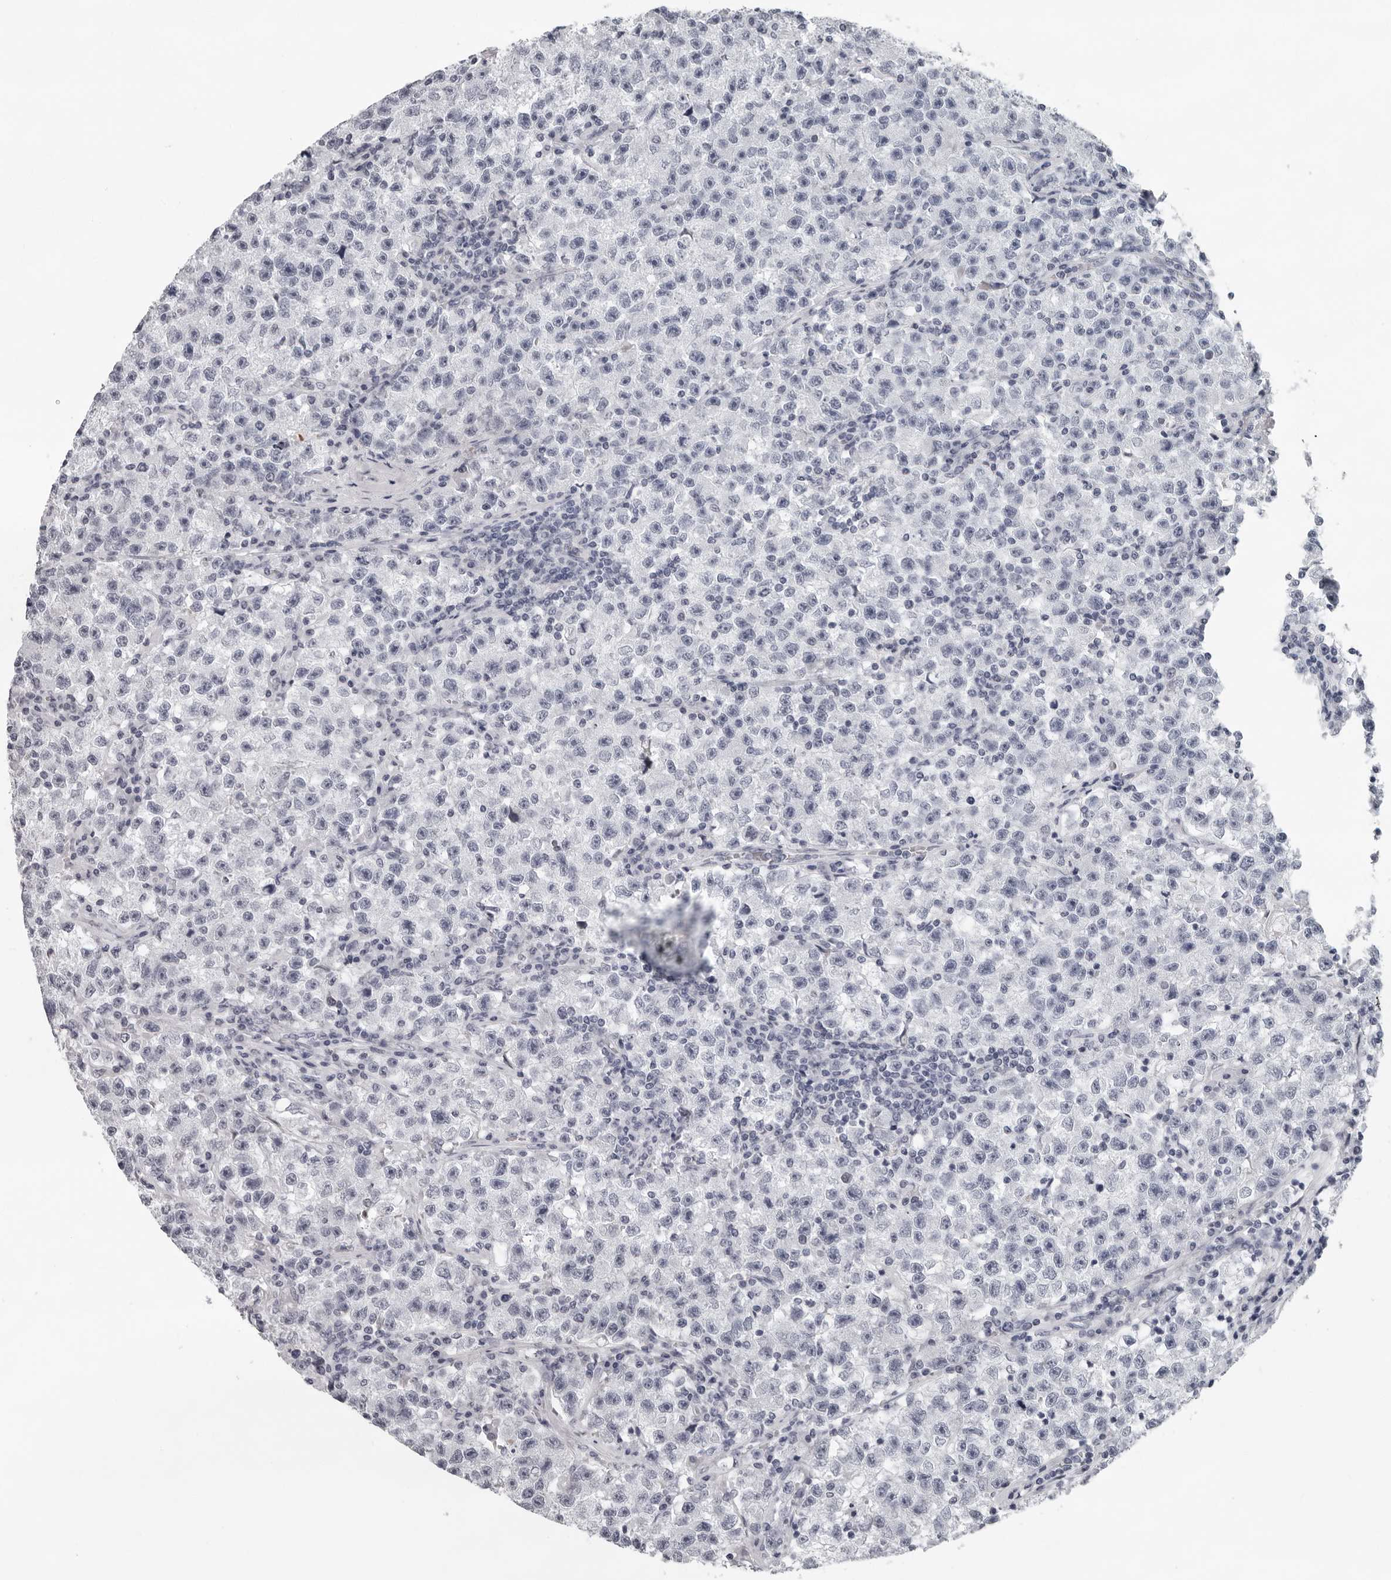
{"staining": {"intensity": "negative", "quantity": "none", "location": "none"}, "tissue": "testis cancer", "cell_type": "Tumor cells", "image_type": "cancer", "snomed": [{"axis": "morphology", "description": "Seminoma, NOS"}, {"axis": "topography", "description": "Testis"}], "caption": "An image of testis cancer (seminoma) stained for a protein displays no brown staining in tumor cells.", "gene": "CCDC28B", "patient": {"sex": "male", "age": 22}}